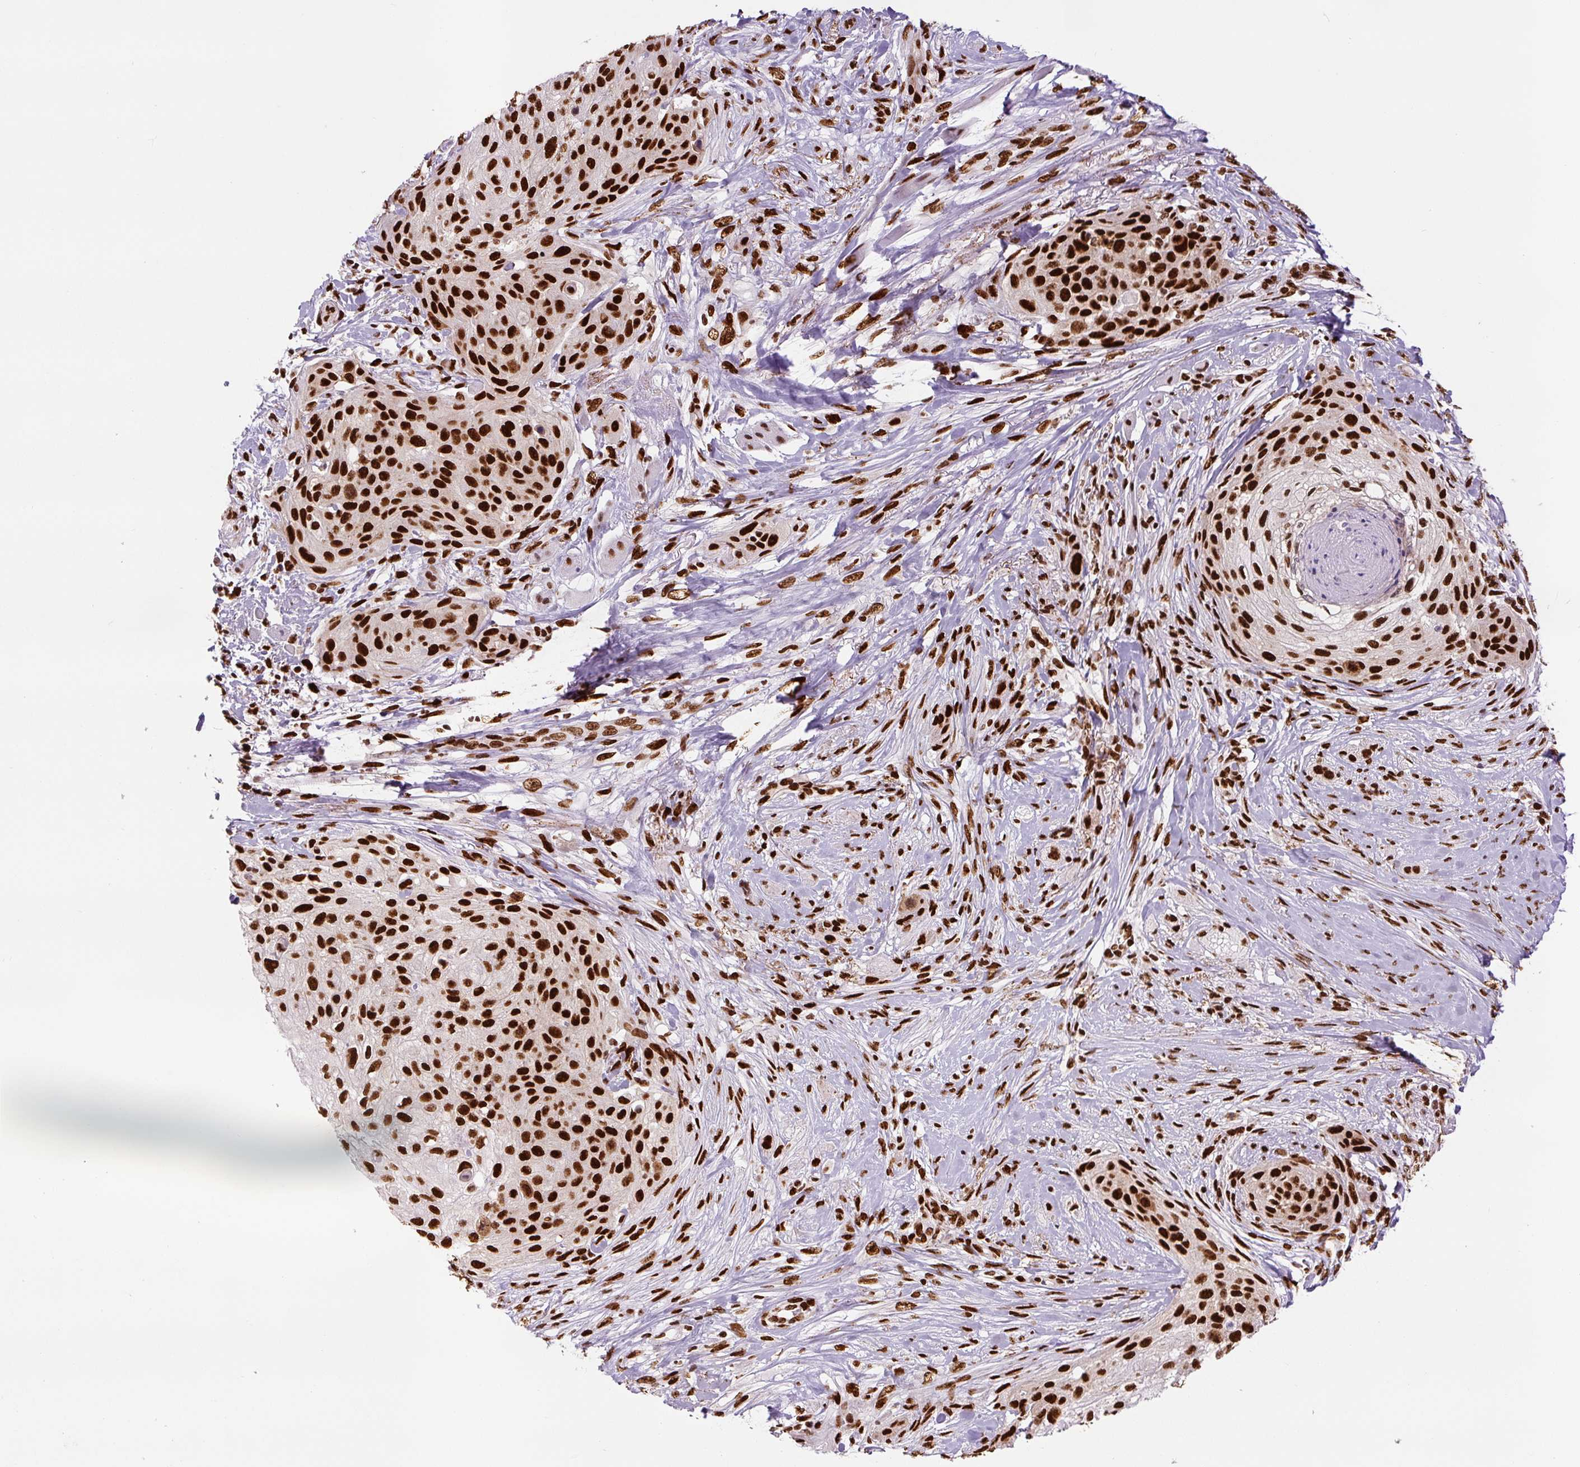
{"staining": {"intensity": "strong", "quantity": ">75%", "location": "nuclear"}, "tissue": "skin cancer", "cell_type": "Tumor cells", "image_type": "cancer", "snomed": [{"axis": "morphology", "description": "Squamous cell carcinoma, NOS"}, {"axis": "topography", "description": "Skin"}], "caption": "Strong nuclear positivity for a protein is present in approximately >75% of tumor cells of skin cancer using immunohistochemistry.", "gene": "FUS", "patient": {"sex": "female", "age": 87}}